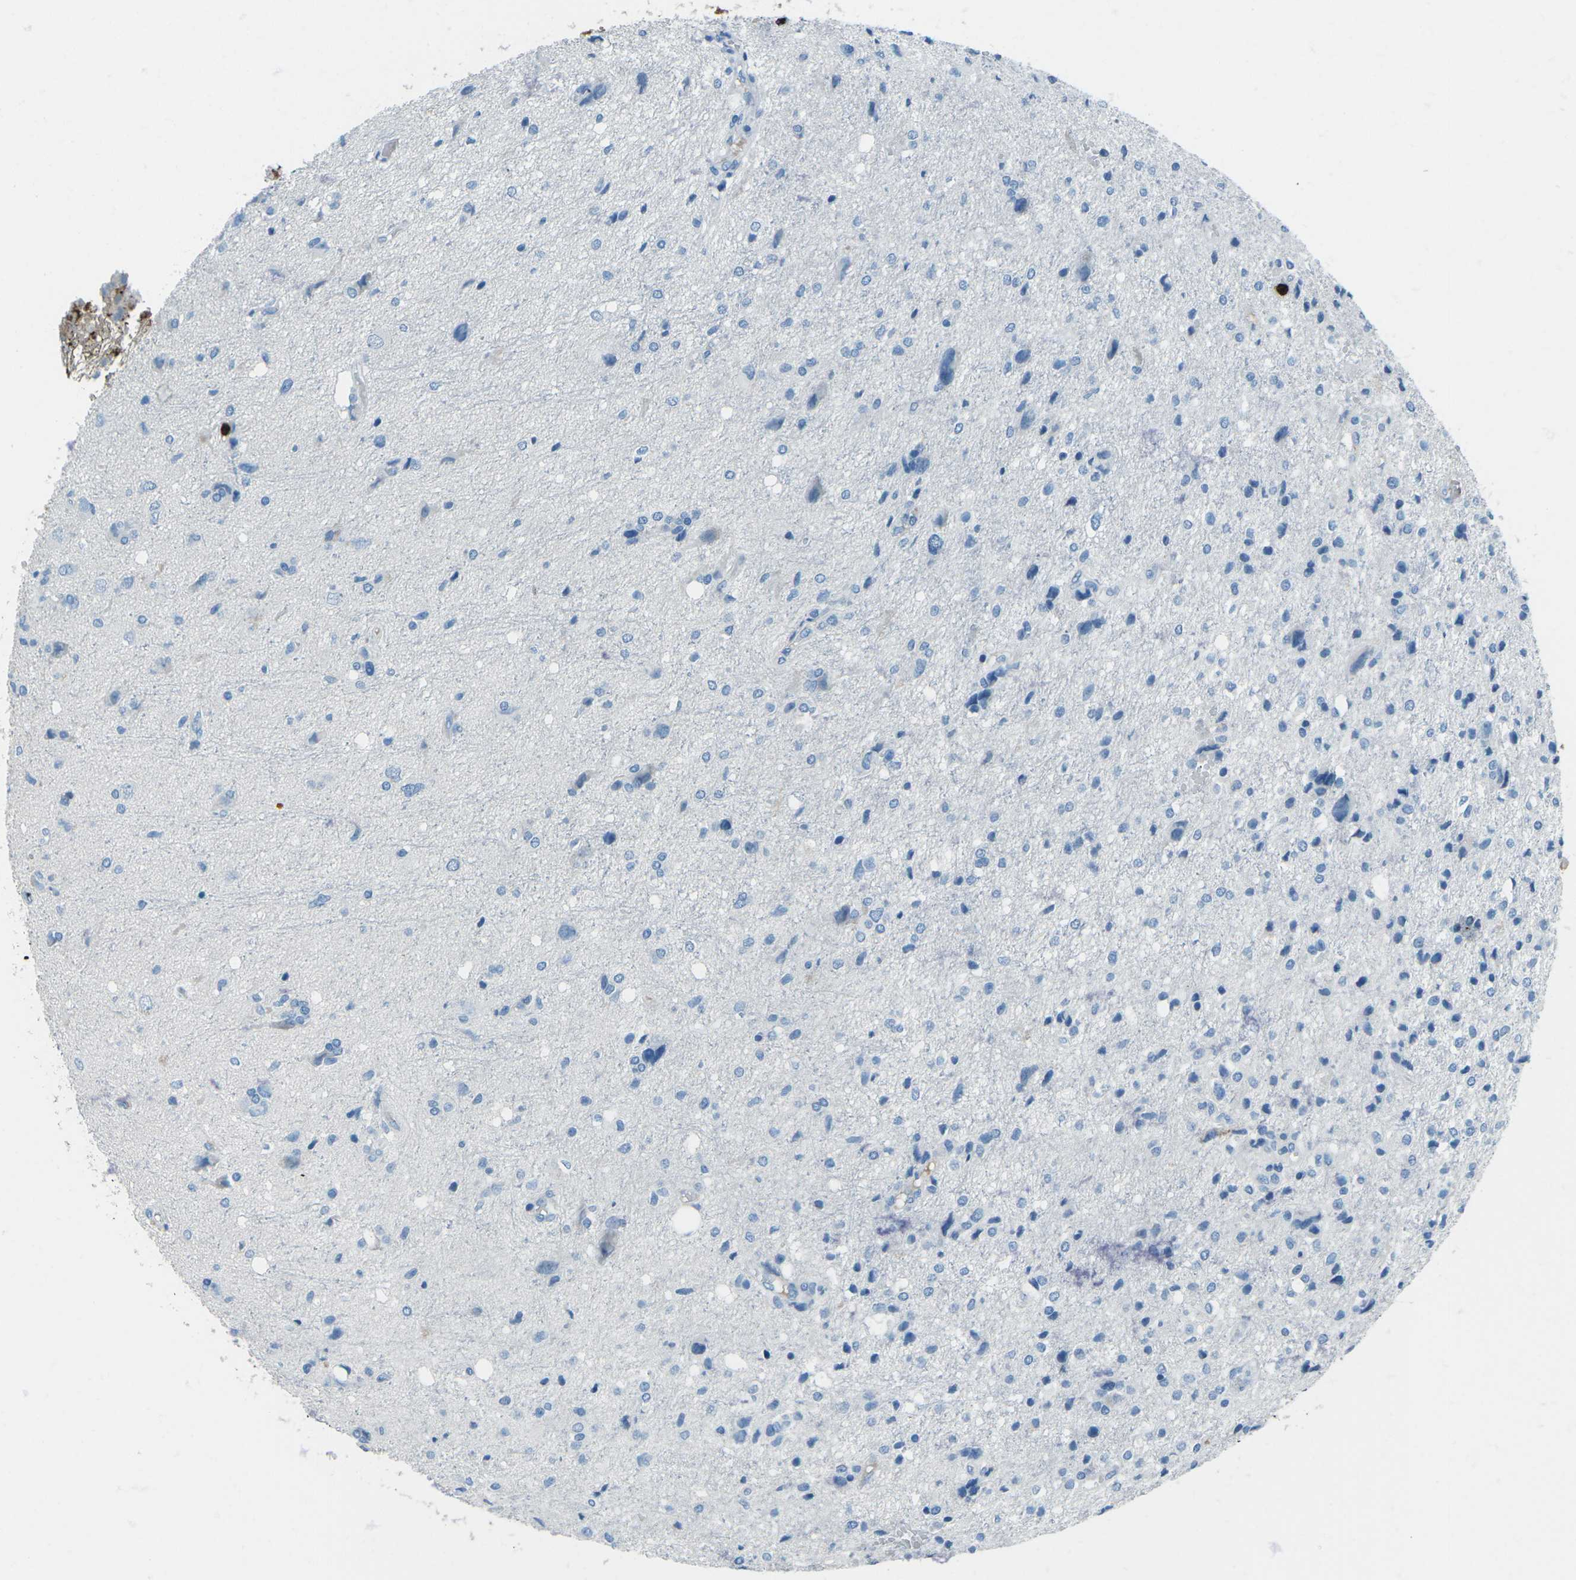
{"staining": {"intensity": "negative", "quantity": "none", "location": "none"}, "tissue": "glioma", "cell_type": "Tumor cells", "image_type": "cancer", "snomed": [{"axis": "morphology", "description": "Glioma, malignant, High grade"}, {"axis": "topography", "description": "Brain"}], "caption": "DAB (3,3'-diaminobenzidine) immunohistochemical staining of human glioma demonstrates no significant positivity in tumor cells.", "gene": "FCN1", "patient": {"sex": "female", "age": 59}}